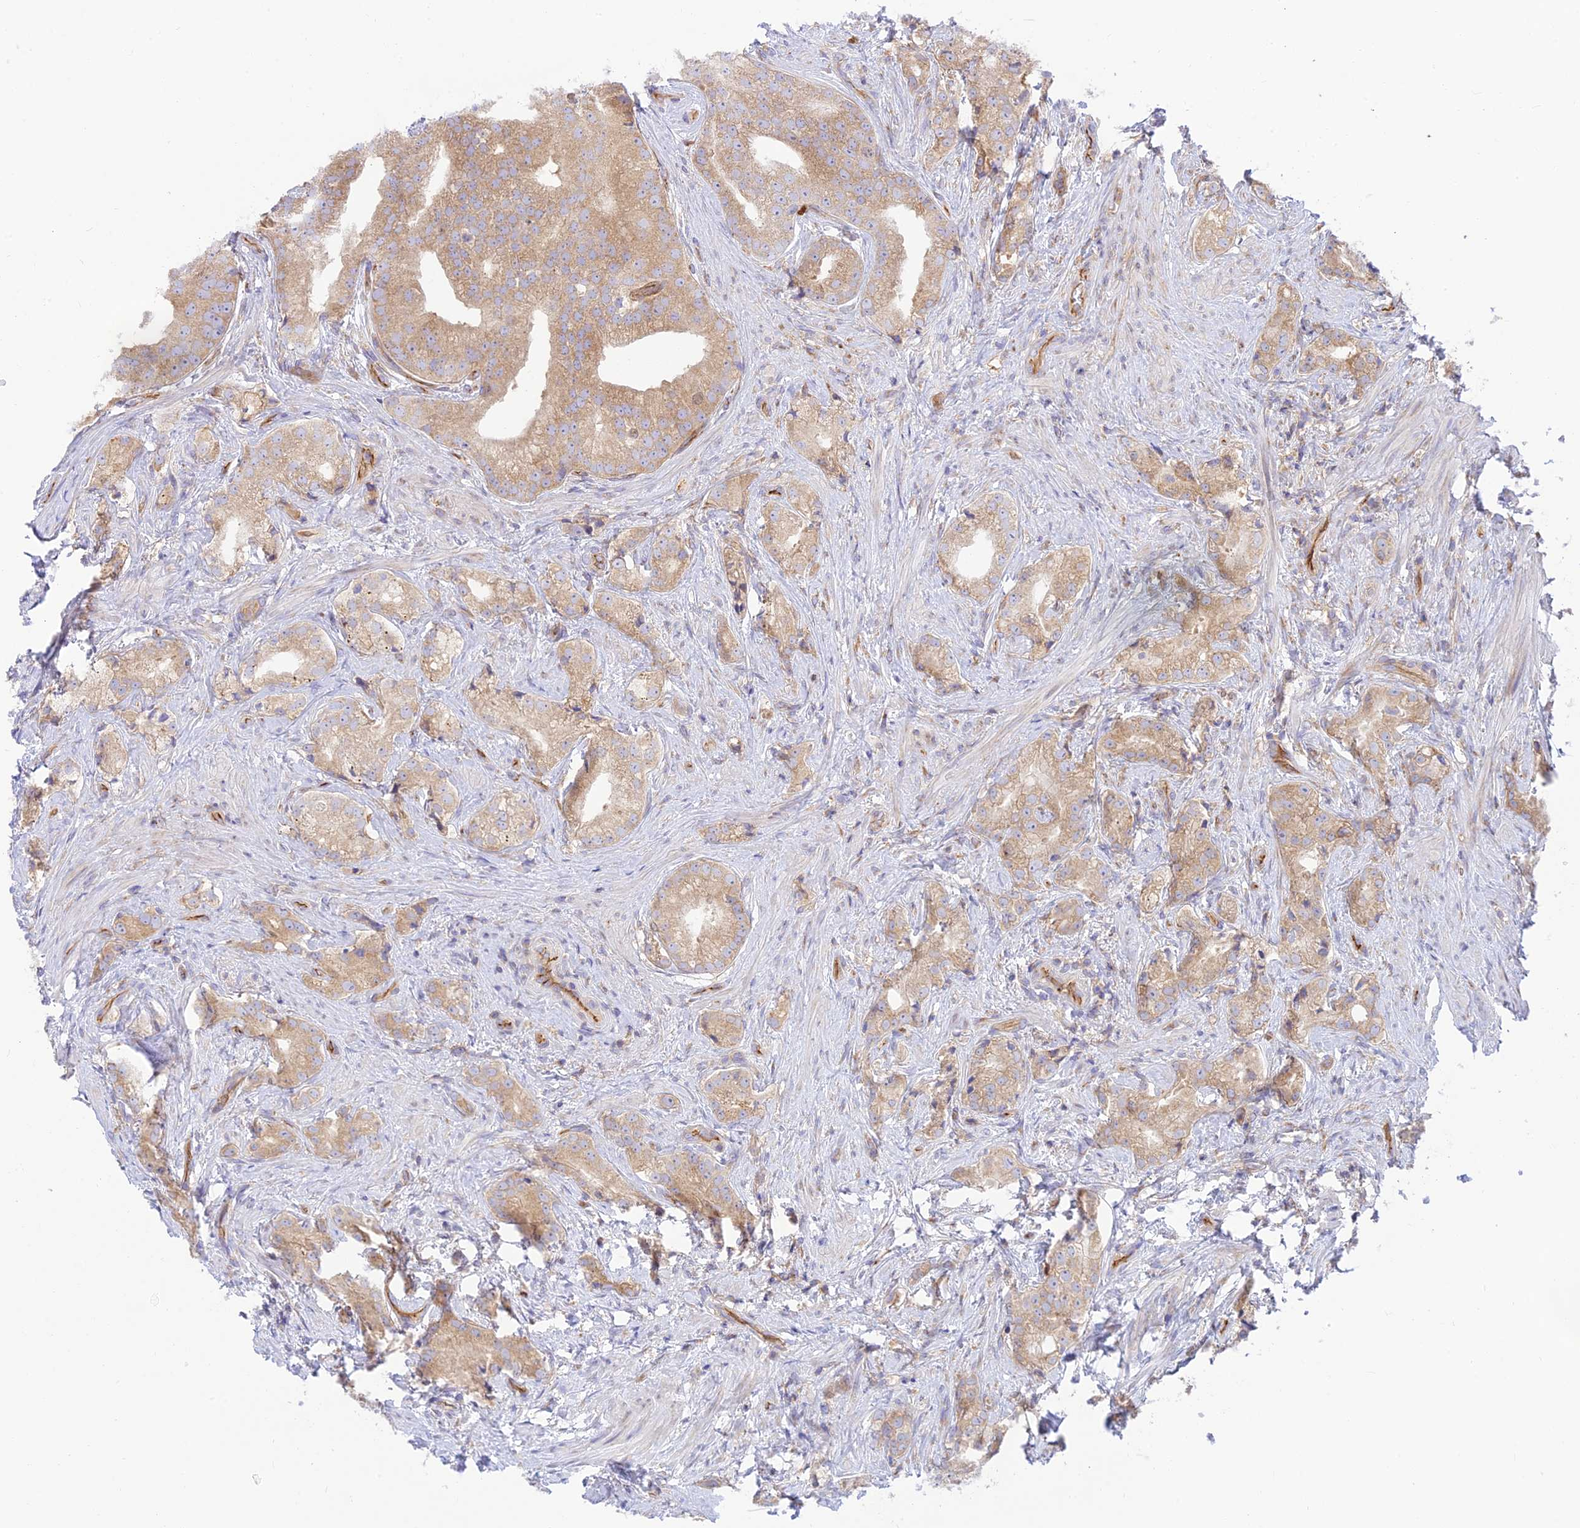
{"staining": {"intensity": "moderate", "quantity": ">75%", "location": "cytoplasmic/membranous"}, "tissue": "prostate cancer", "cell_type": "Tumor cells", "image_type": "cancer", "snomed": [{"axis": "morphology", "description": "Adenocarcinoma, Low grade"}, {"axis": "topography", "description": "Prostate"}], "caption": "This micrograph displays IHC staining of prostate cancer (adenocarcinoma (low-grade)), with medium moderate cytoplasmic/membranous expression in about >75% of tumor cells.", "gene": "PIMREG", "patient": {"sex": "male", "age": 71}}